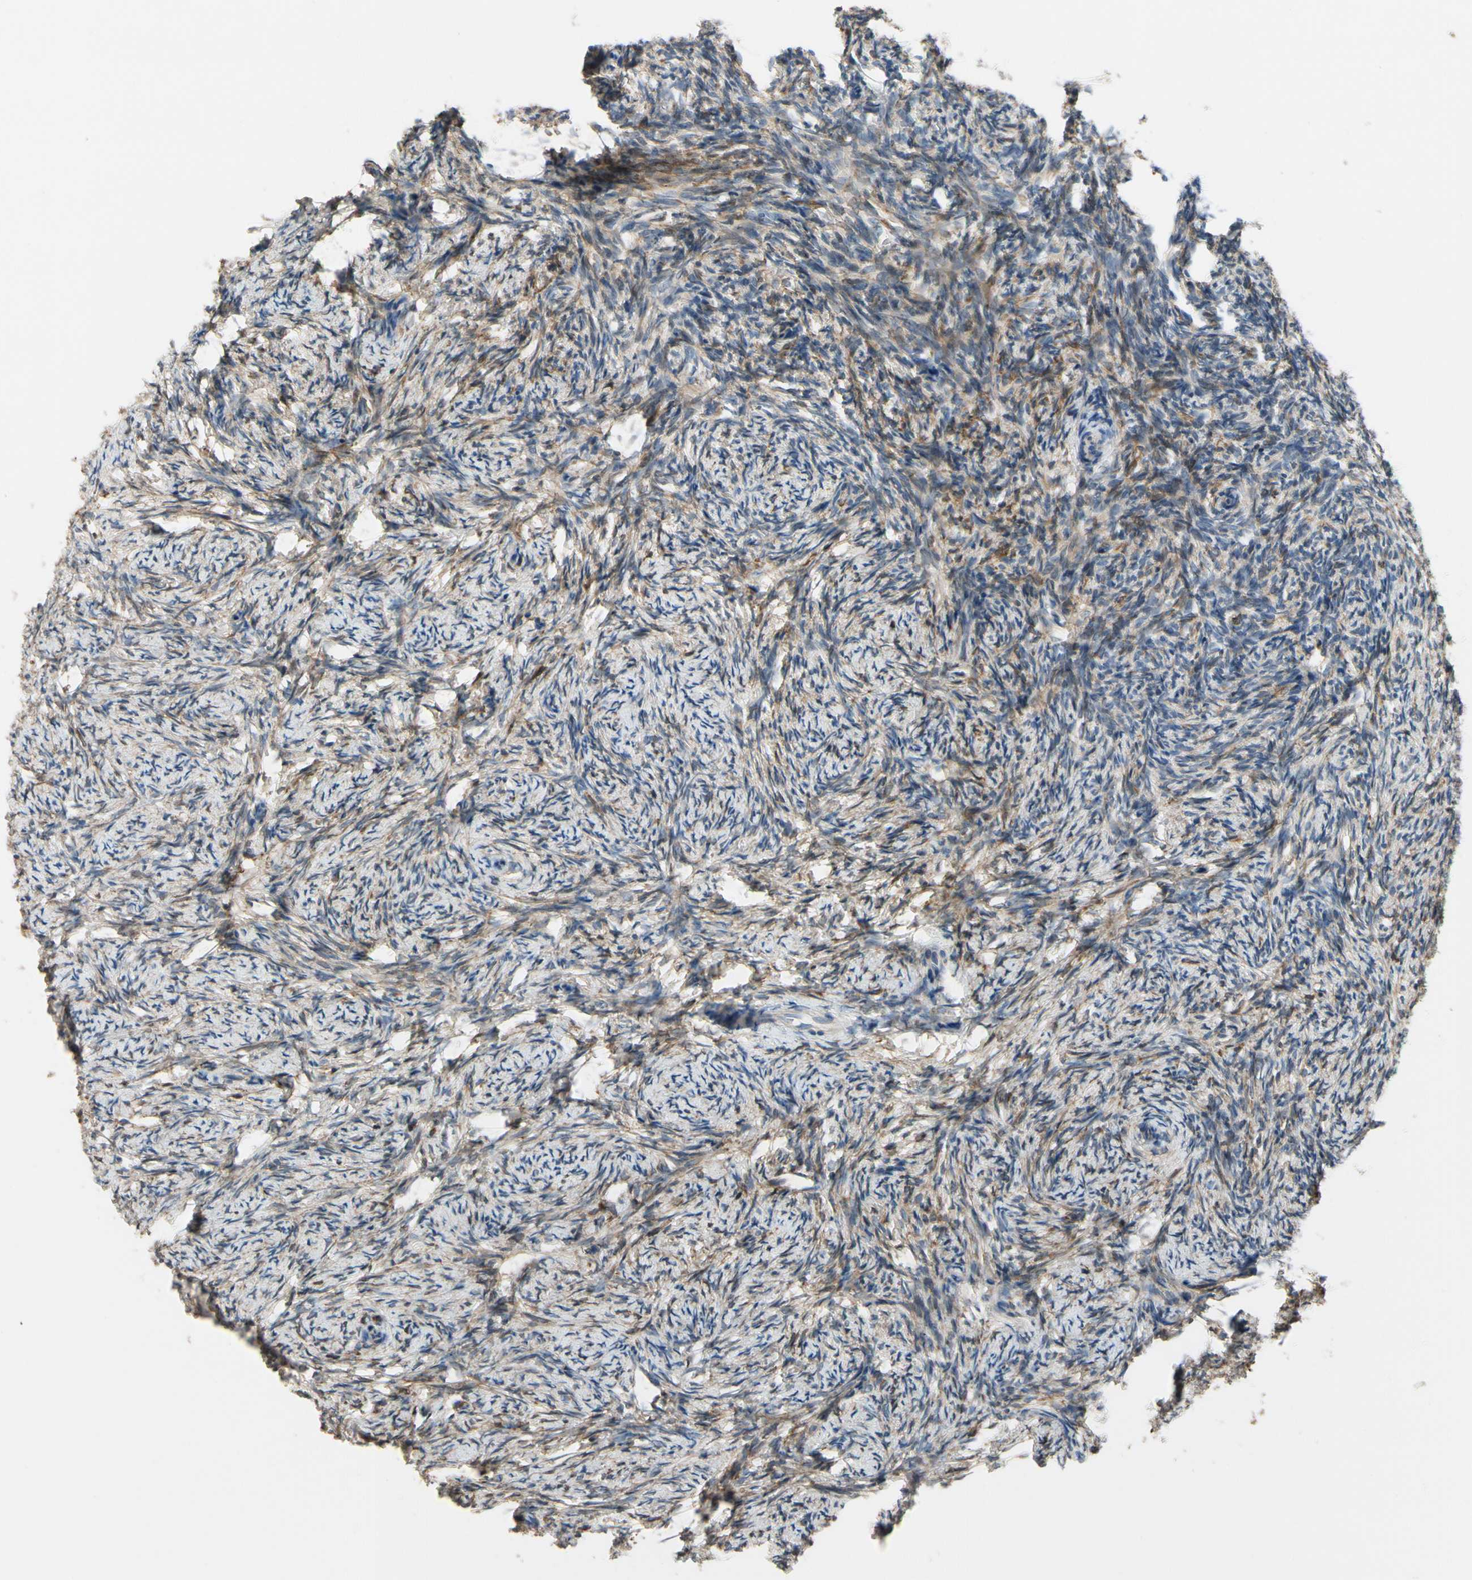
{"staining": {"intensity": "negative", "quantity": "none", "location": "none"}, "tissue": "ovary", "cell_type": "Follicle cells", "image_type": "normal", "snomed": [{"axis": "morphology", "description": "Normal tissue, NOS"}, {"axis": "topography", "description": "Ovary"}], "caption": "A high-resolution histopathology image shows IHC staining of normal ovary, which shows no significant positivity in follicle cells.", "gene": "SLC27A6", "patient": {"sex": "female", "age": 60}}